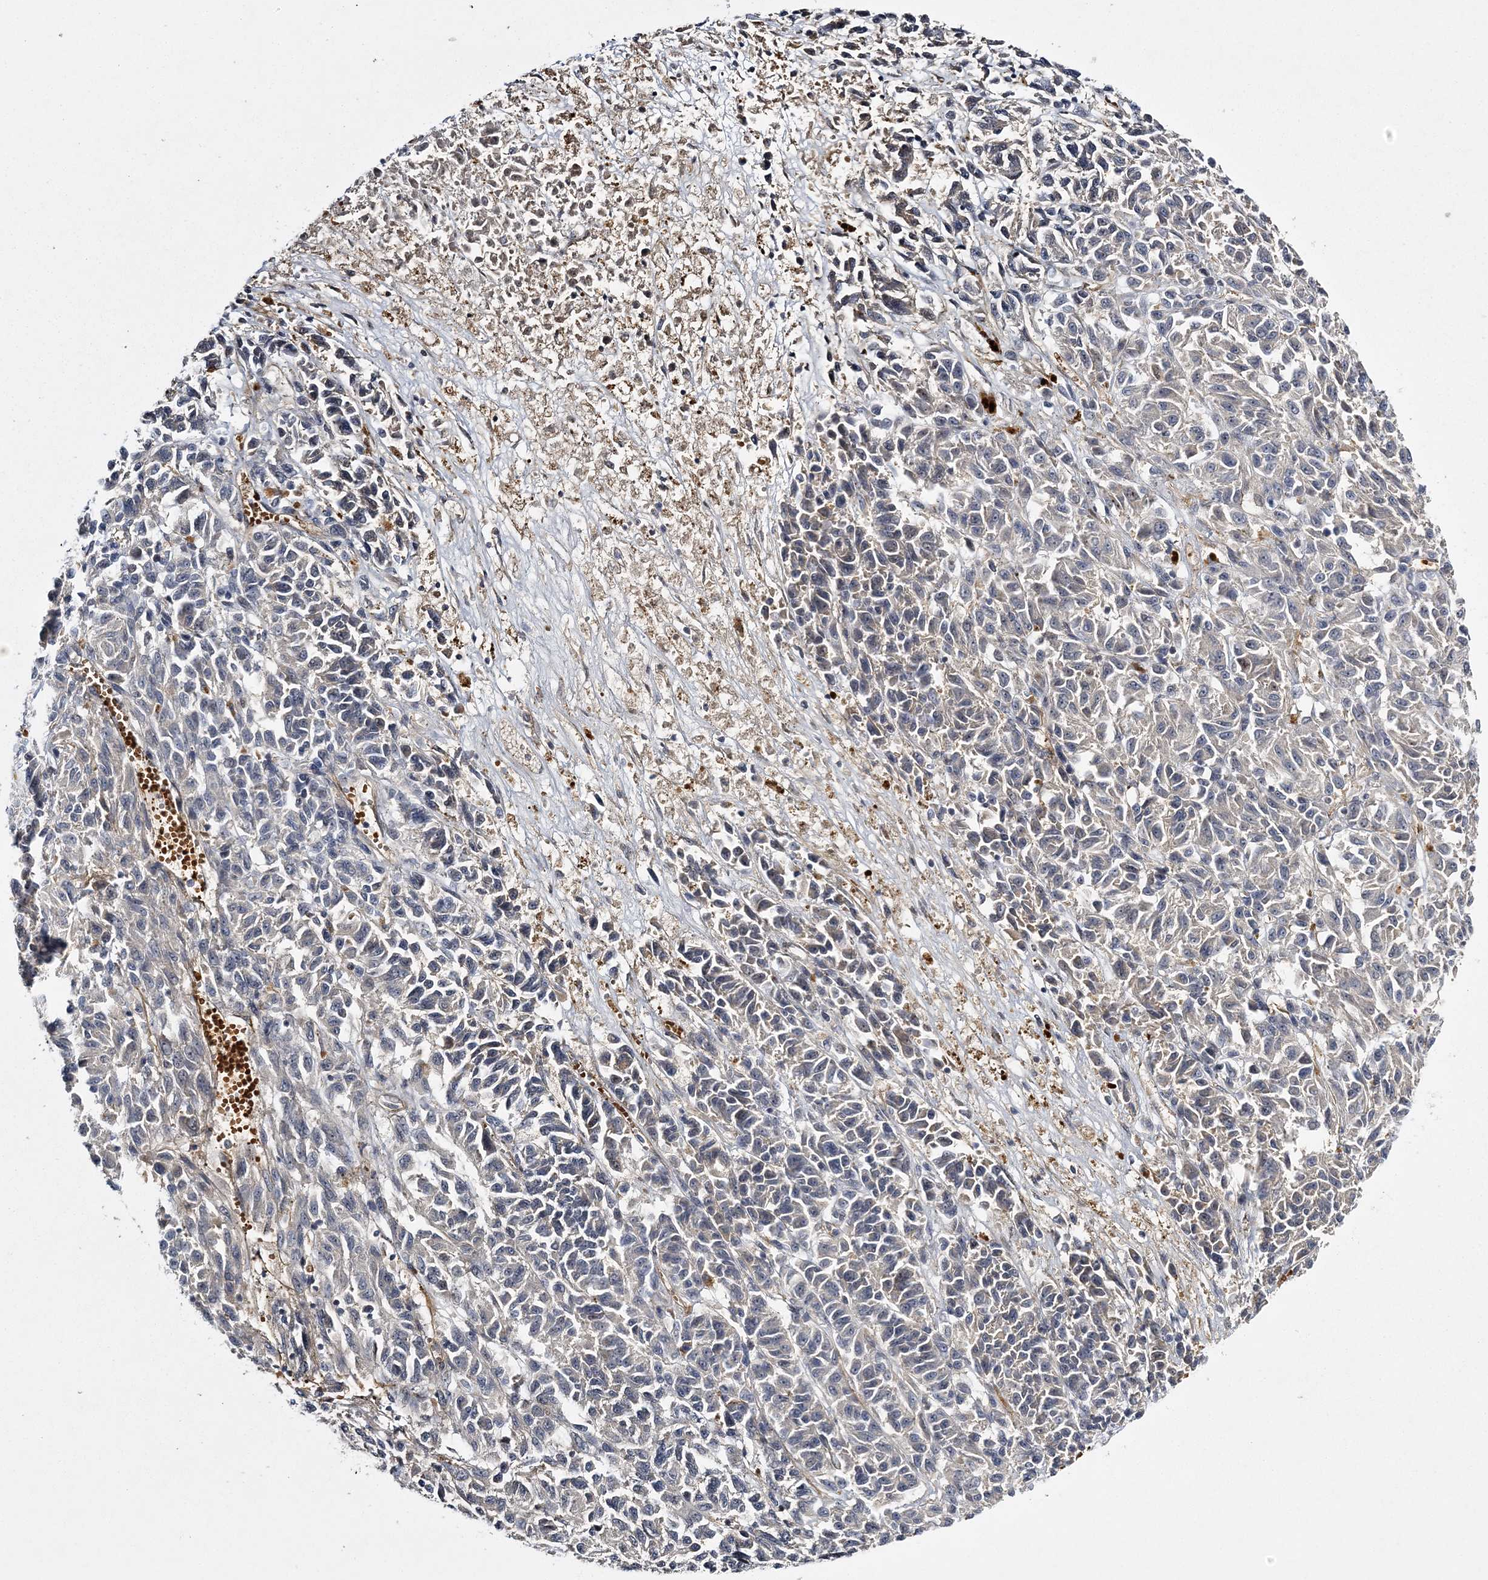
{"staining": {"intensity": "negative", "quantity": "none", "location": "none"}, "tissue": "melanoma", "cell_type": "Tumor cells", "image_type": "cancer", "snomed": [{"axis": "morphology", "description": "Malignant melanoma, Metastatic site"}, {"axis": "topography", "description": "Lung"}], "caption": "There is no significant positivity in tumor cells of melanoma. (Stains: DAB IHC with hematoxylin counter stain, Microscopy: brightfield microscopy at high magnification).", "gene": "CALN1", "patient": {"sex": "male", "age": 64}}